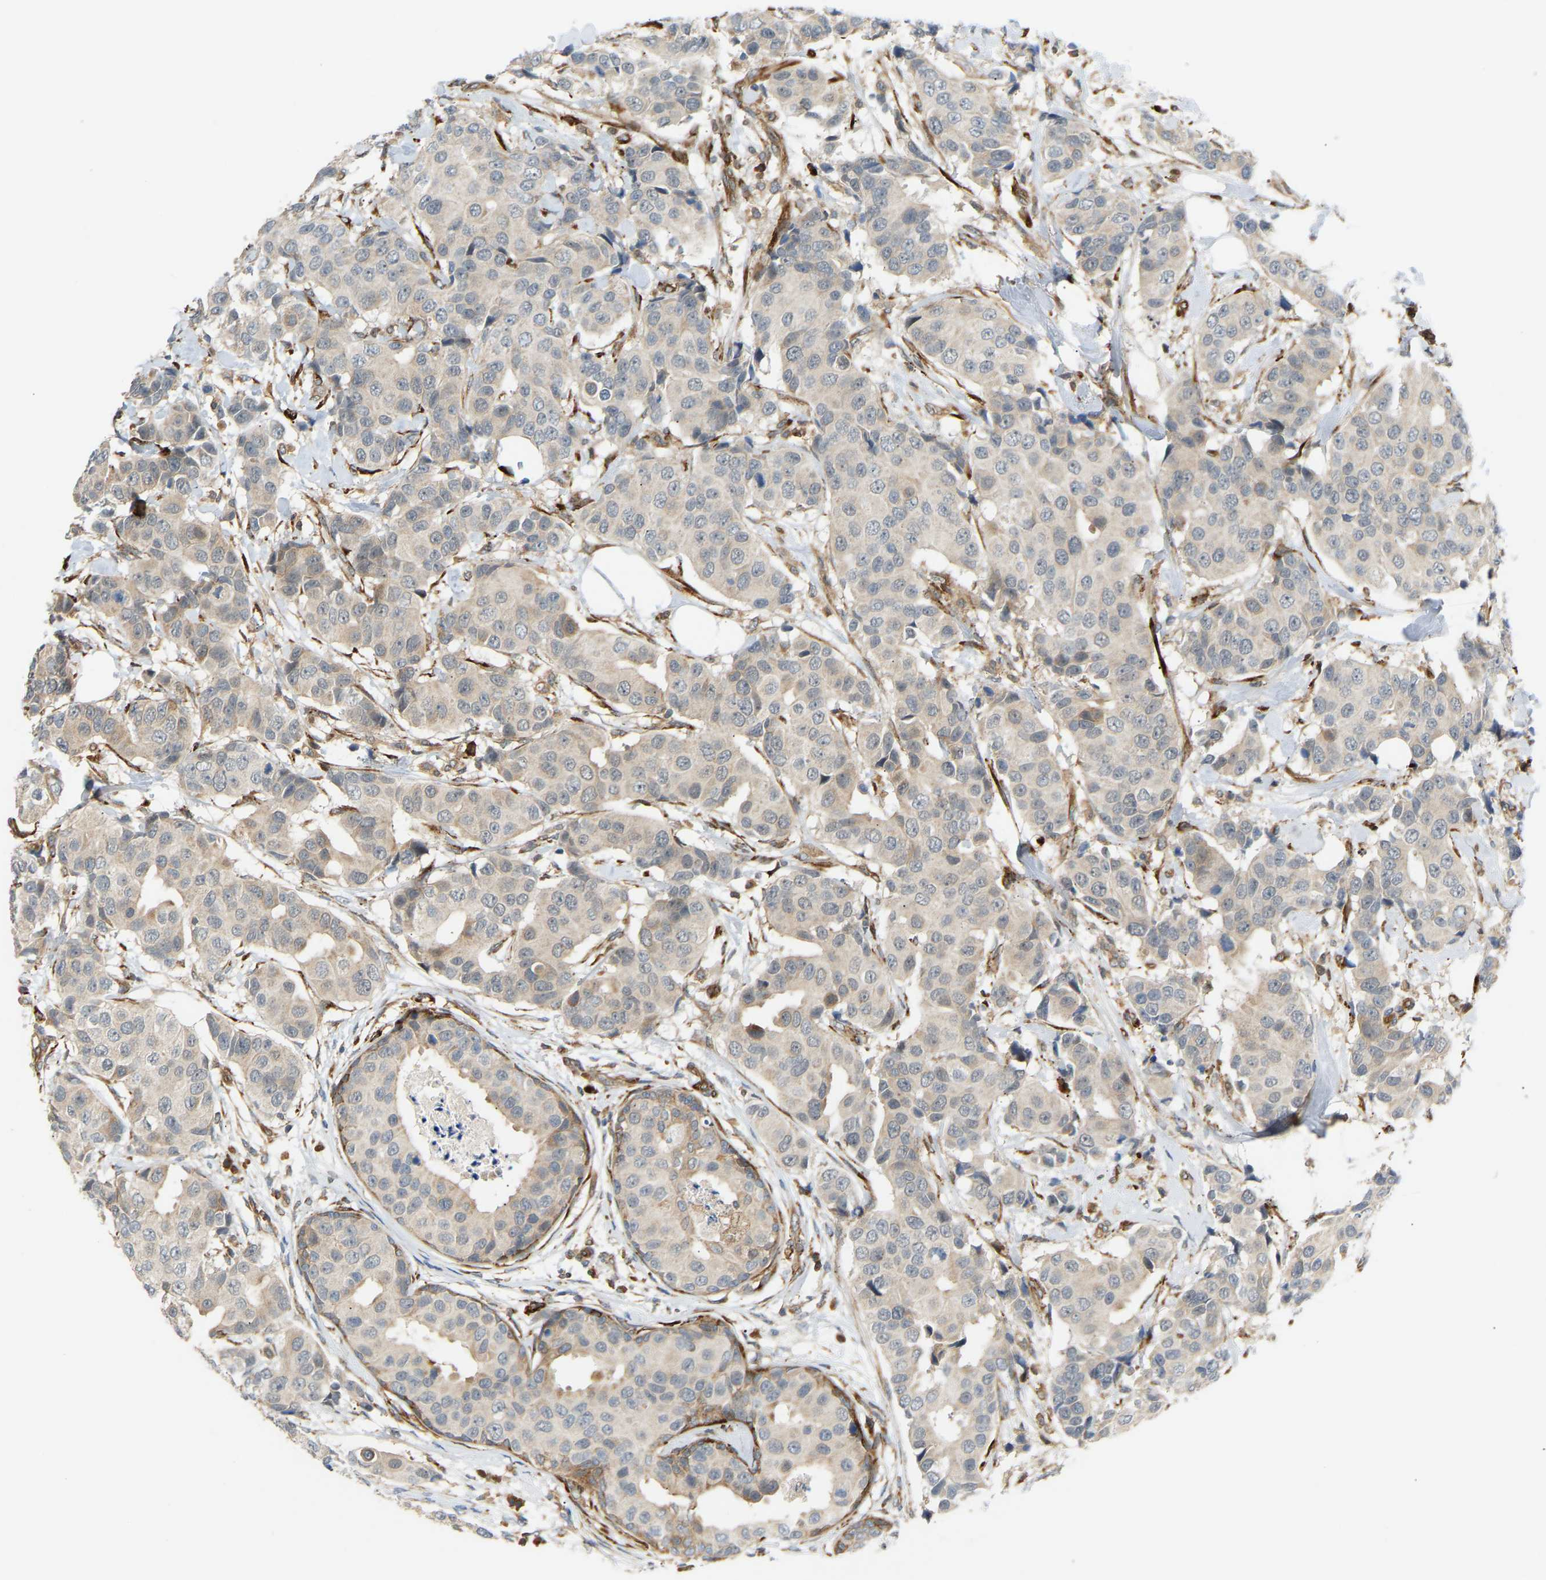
{"staining": {"intensity": "weak", "quantity": "<25%", "location": "cytoplasmic/membranous"}, "tissue": "breast cancer", "cell_type": "Tumor cells", "image_type": "cancer", "snomed": [{"axis": "morphology", "description": "Normal tissue, NOS"}, {"axis": "morphology", "description": "Duct carcinoma"}, {"axis": "topography", "description": "Breast"}], "caption": "The immunohistochemistry photomicrograph has no significant positivity in tumor cells of breast intraductal carcinoma tissue.", "gene": "PLCG2", "patient": {"sex": "female", "age": 39}}